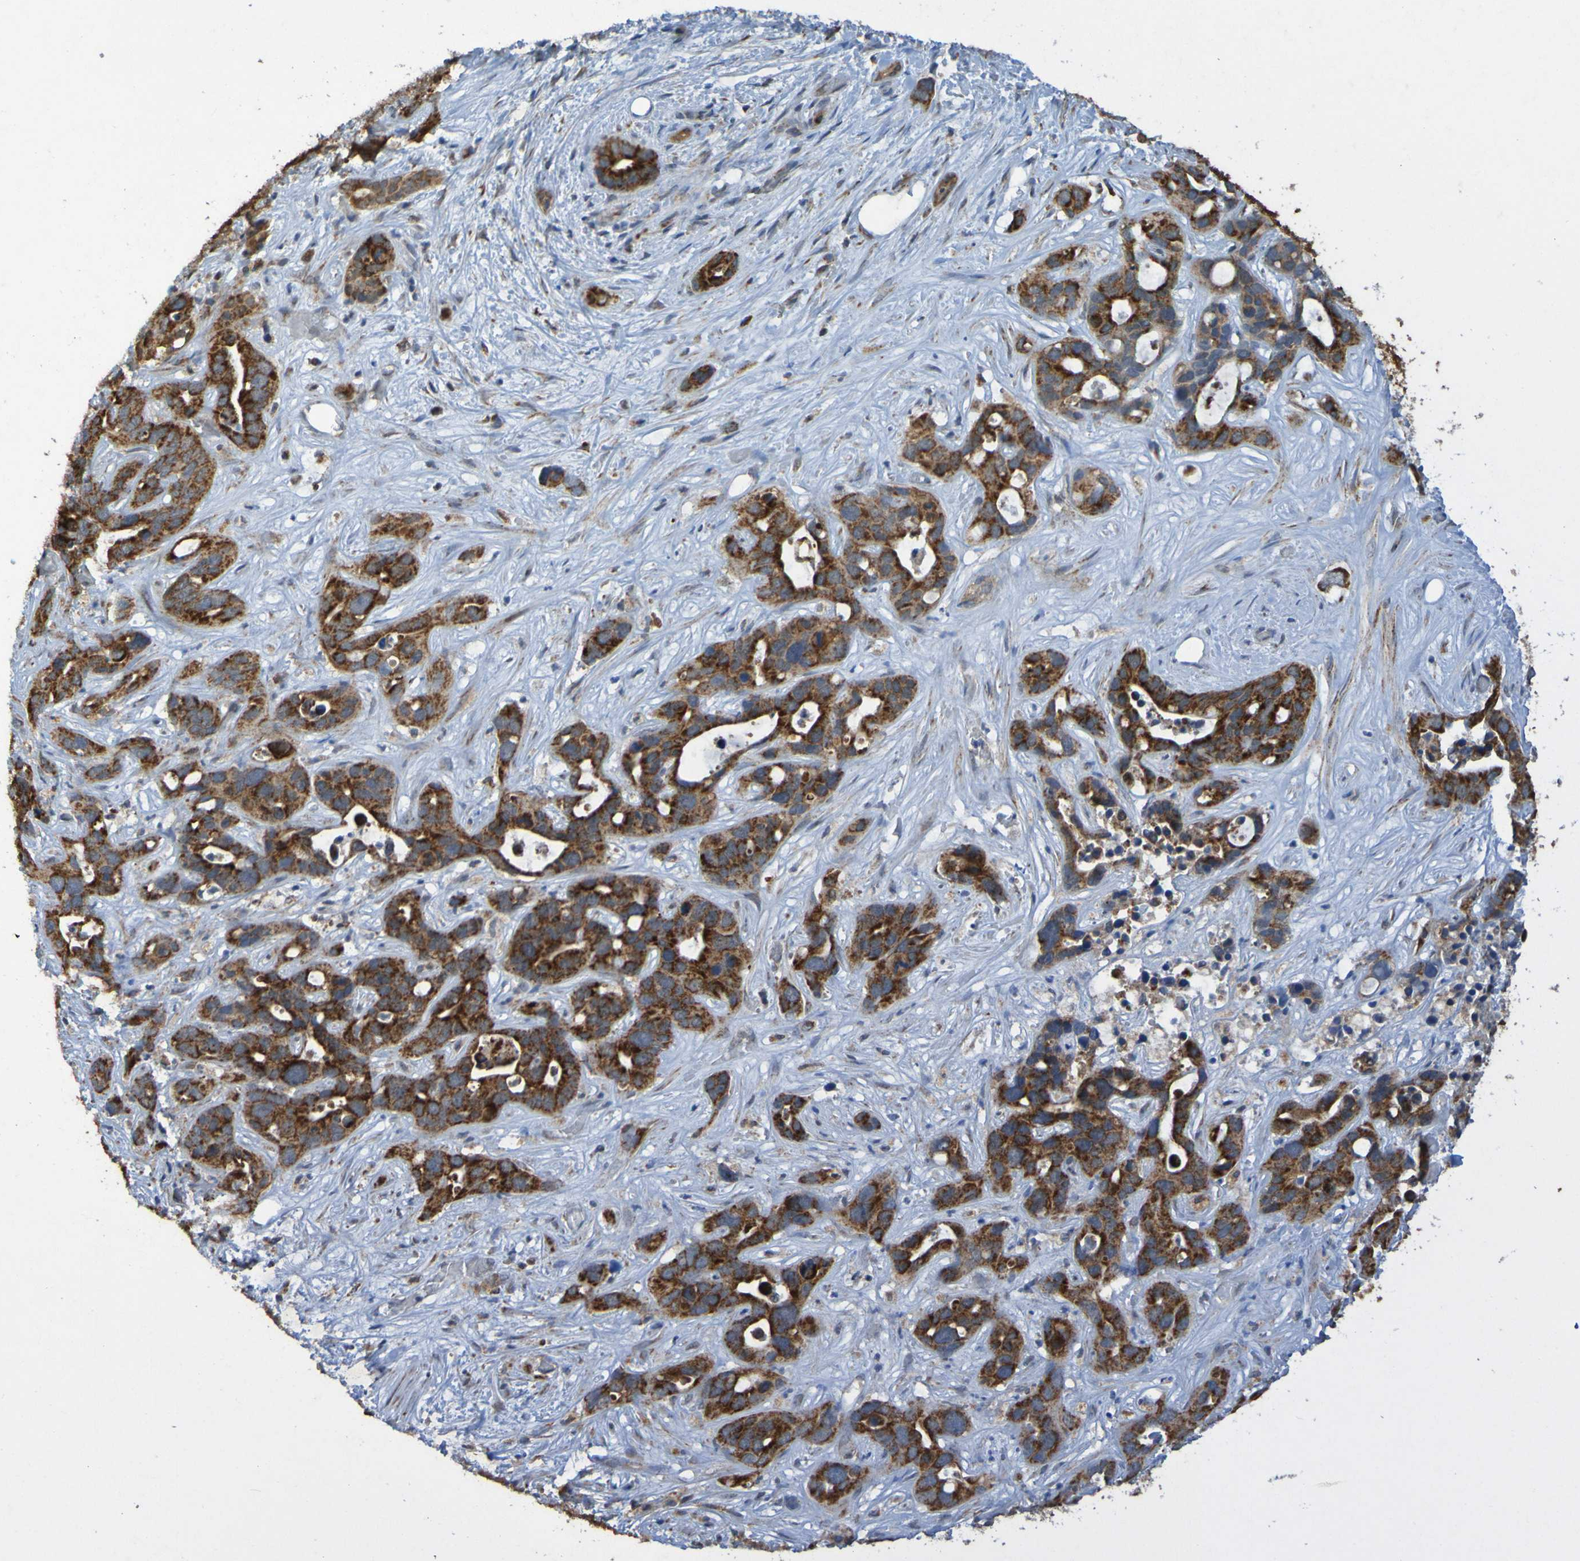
{"staining": {"intensity": "strong", "quantity": ">75%", "location": "cytoplasmic/membranous"}, "tissue": "liver cancer", "cell_type": "Tumor cells", "image_type": "cancer", "snomed": [{"axis": "morphology", "description": "Cholangiocarcinoma"}, {"axis": "topography", "description": "Liver"}], "caption": "Tumor cells display high levels of strong cytoplasmic/membranous positivity in about >75% of cells in human cholangiocarcinoma (liver). (DAB (3,3'-diaminobenzidine) IHC with brightfield microscopy, high magnification).", "gene": "CCDC51", "patient": {"sex": "female", "age": 65}}